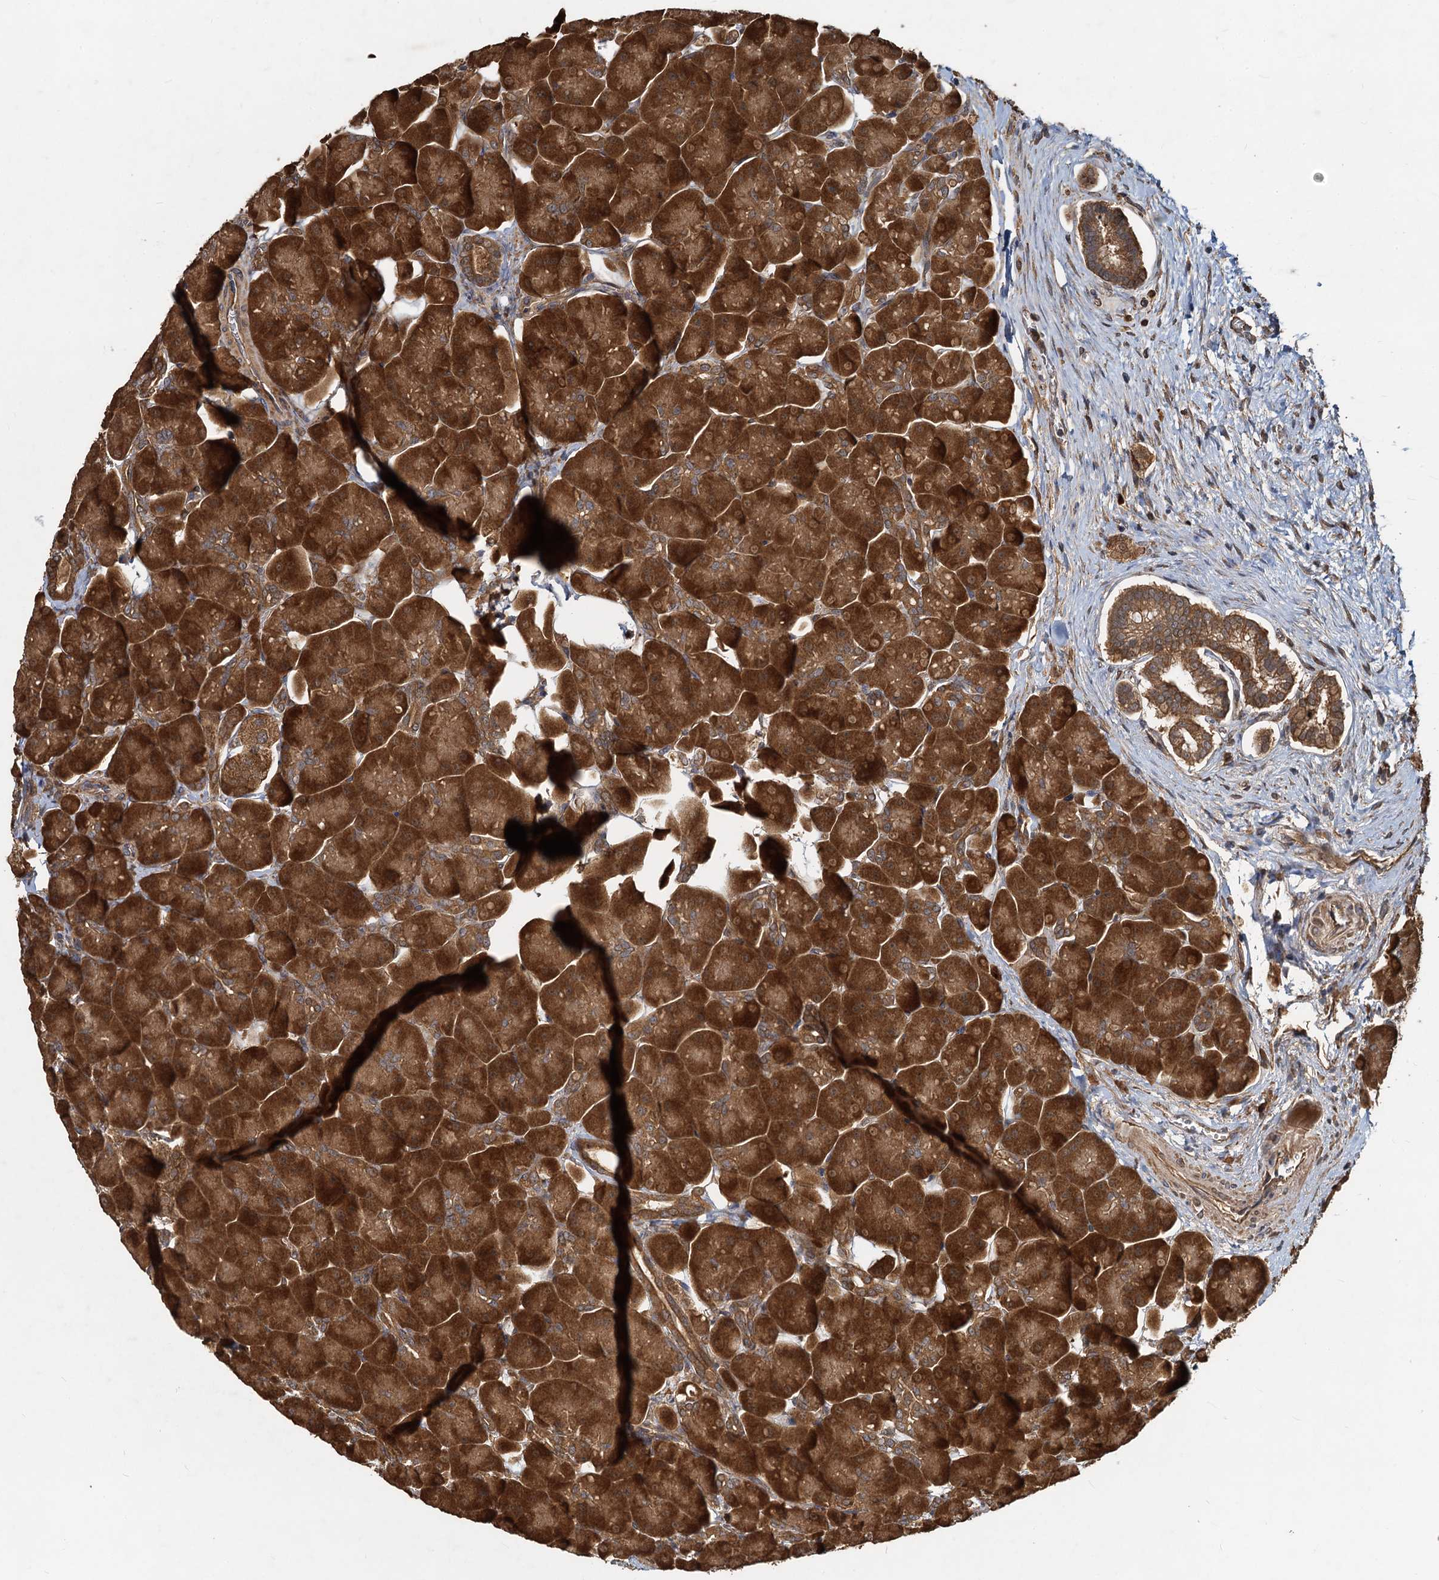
{"staining": {"intensity": "strong", "quantity": ">75%", "location": "cytoplasmic/membranous"}, "tissue": "pancreas", "cell_type": "Exocrine glandular cells", "image_type": "normal", "snomed": [{"axis": "morphology", "description": "Normal tissue, NOS"}, {"axis": "topography", "description": "Pancreas"}], "caption": "Exocrine glandular cells reveal high levels of strong cytoplasmic/membranous expression in about >75% of cells in normal human pancreas. (DAB (3,3'-diaminobenzidine) = brown stain, brightfield microscopy at high magnification).", "gene": "HYI", "patient": {"sex": "male", "age": 66}}